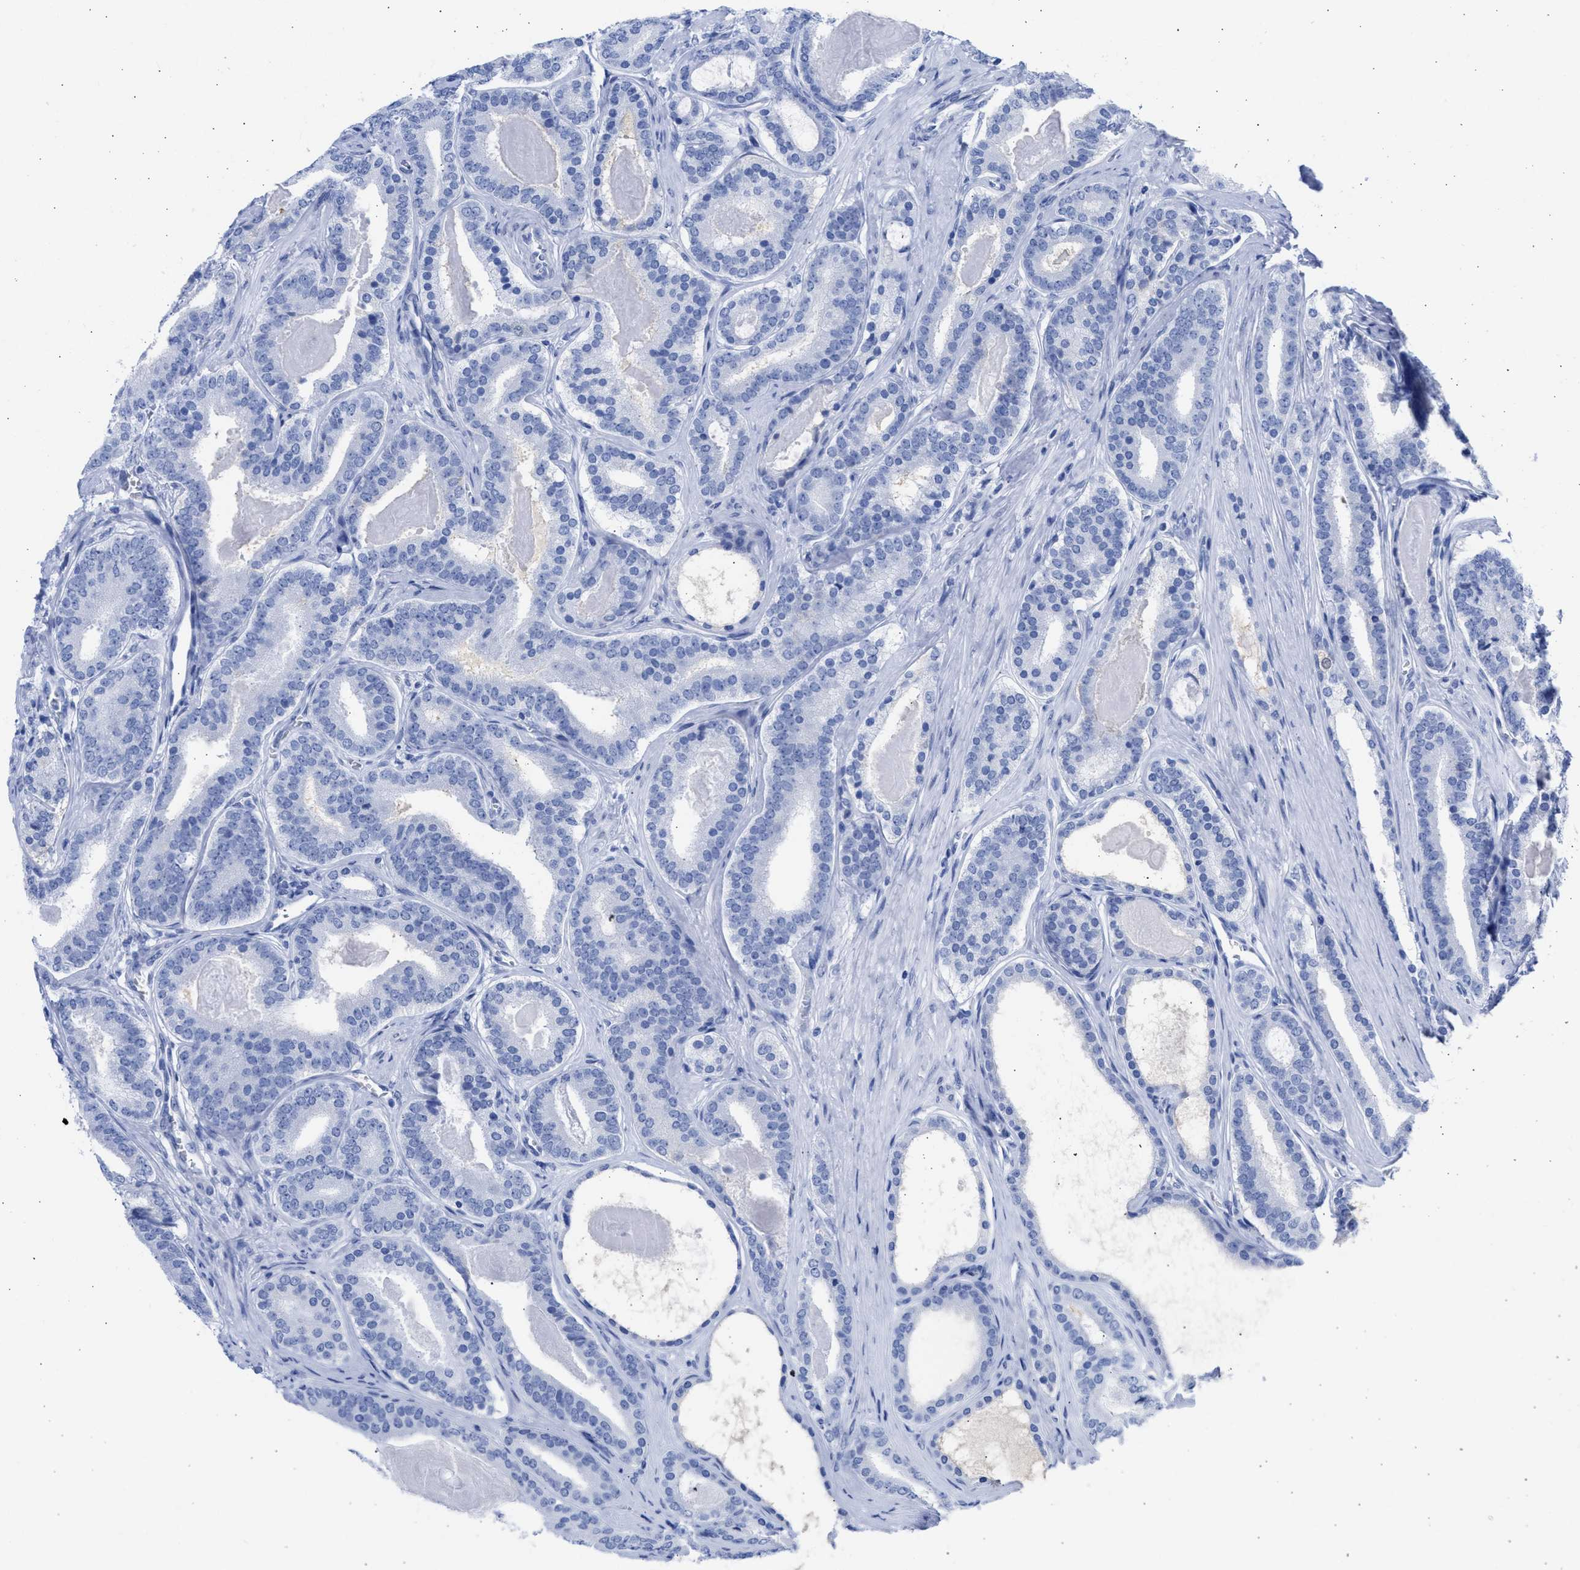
{"staining": {"intensity": "negative", "quantity": "none", "location": "none"}, "tissue": "prostate cancer", "cell_type": "Tumor cells", "image_type": "cancer", "snomed": [{"axis": "morphology", "description": "Adenocarcinoma, High grade"}, {"axis": "topography", "description": "Prostate"}], "caption": "Tumor cells are negative for brown protein staining in high-grade adenocarcinoma (prostate).", "gene": "RSPH1", "patient": {"sex": "male", "age": 60}}